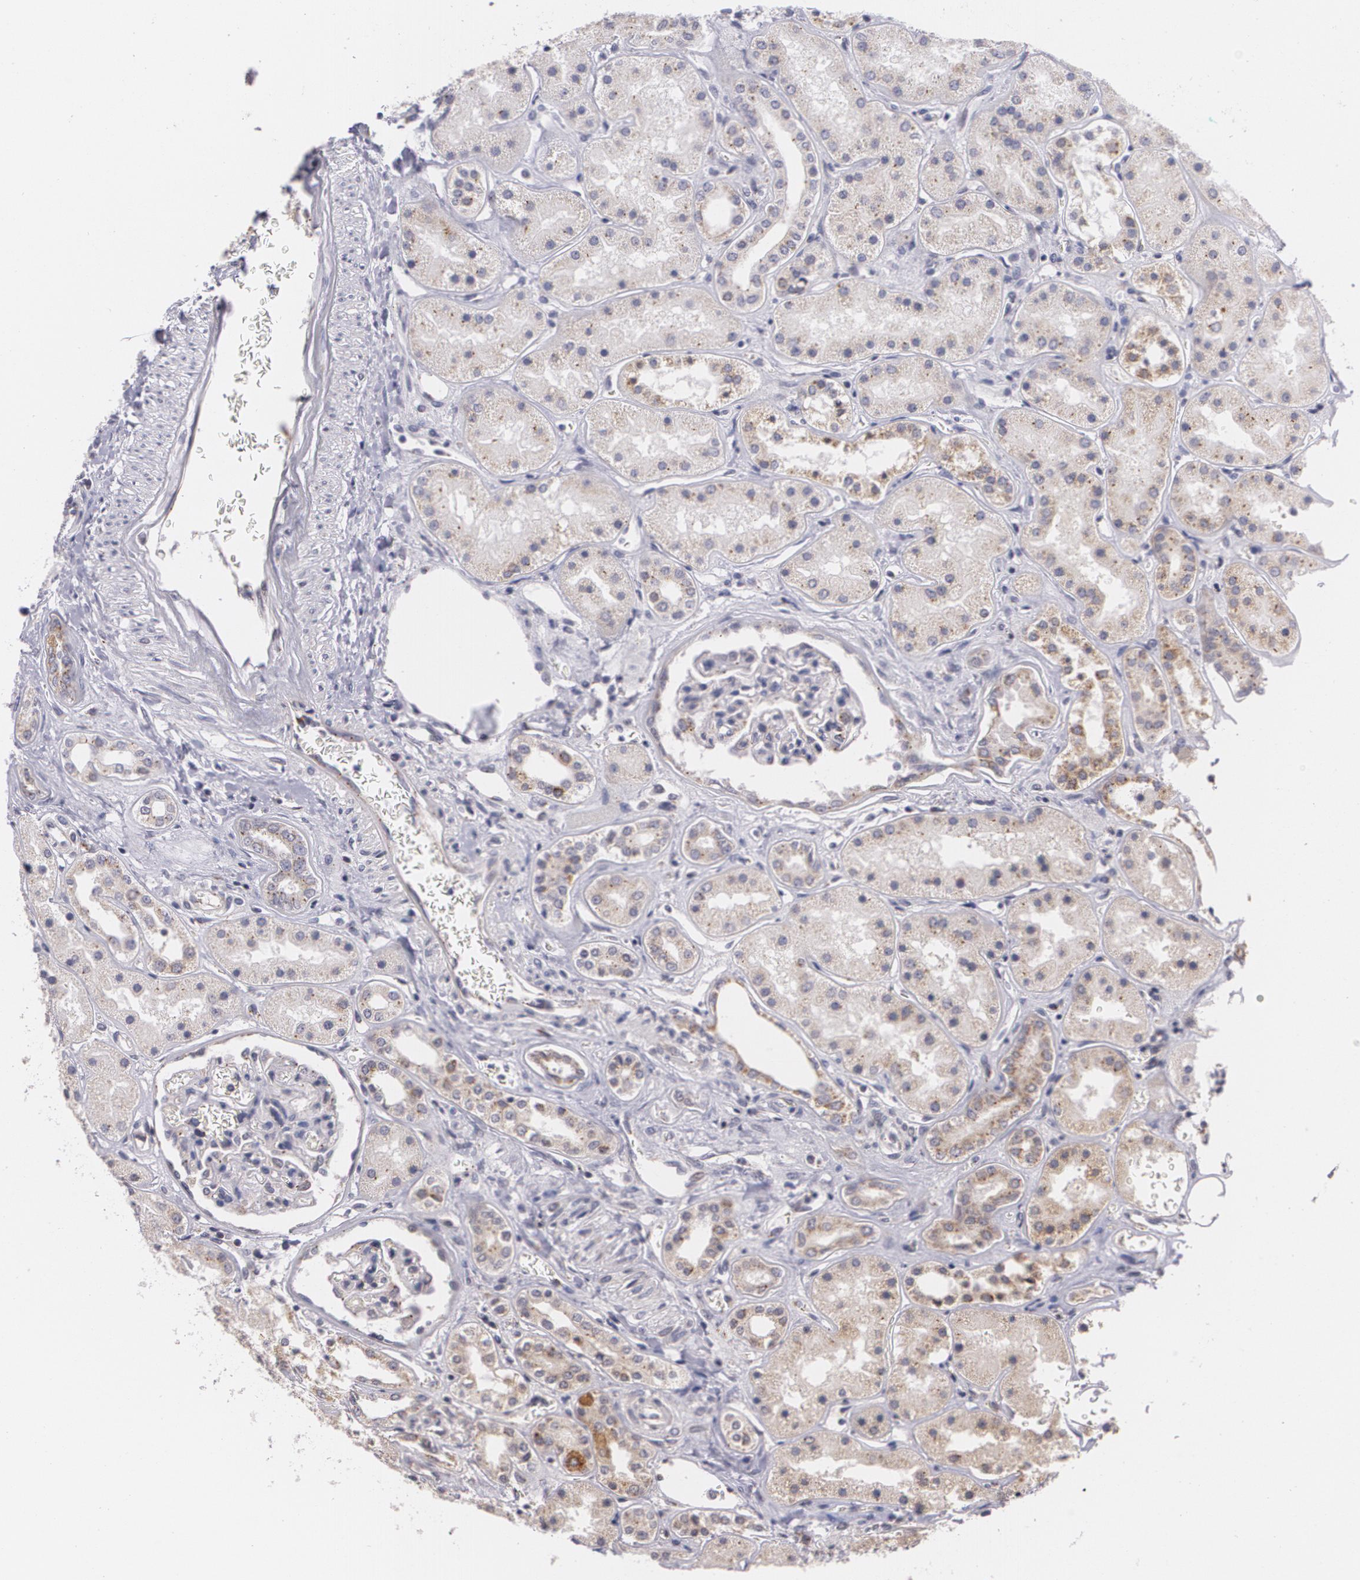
{"staining": {"intensity": "negative", "quantity": "none", "location": "none"}, "tissue": "kidney", "cell_type": "Cells in glomeruli", "image_type": "normal", "snomed": [{"axis": "morphology", "description": "Normal tissue, NOS"}, {"axis": "topography", "description": "Kidney"}], "caption": "Protein analysis of unremarkable kidney exhibits no significant staining in cells in glomeruli.", "gene": "CILK1", "patient": {"sex": "male", "age": 28}}